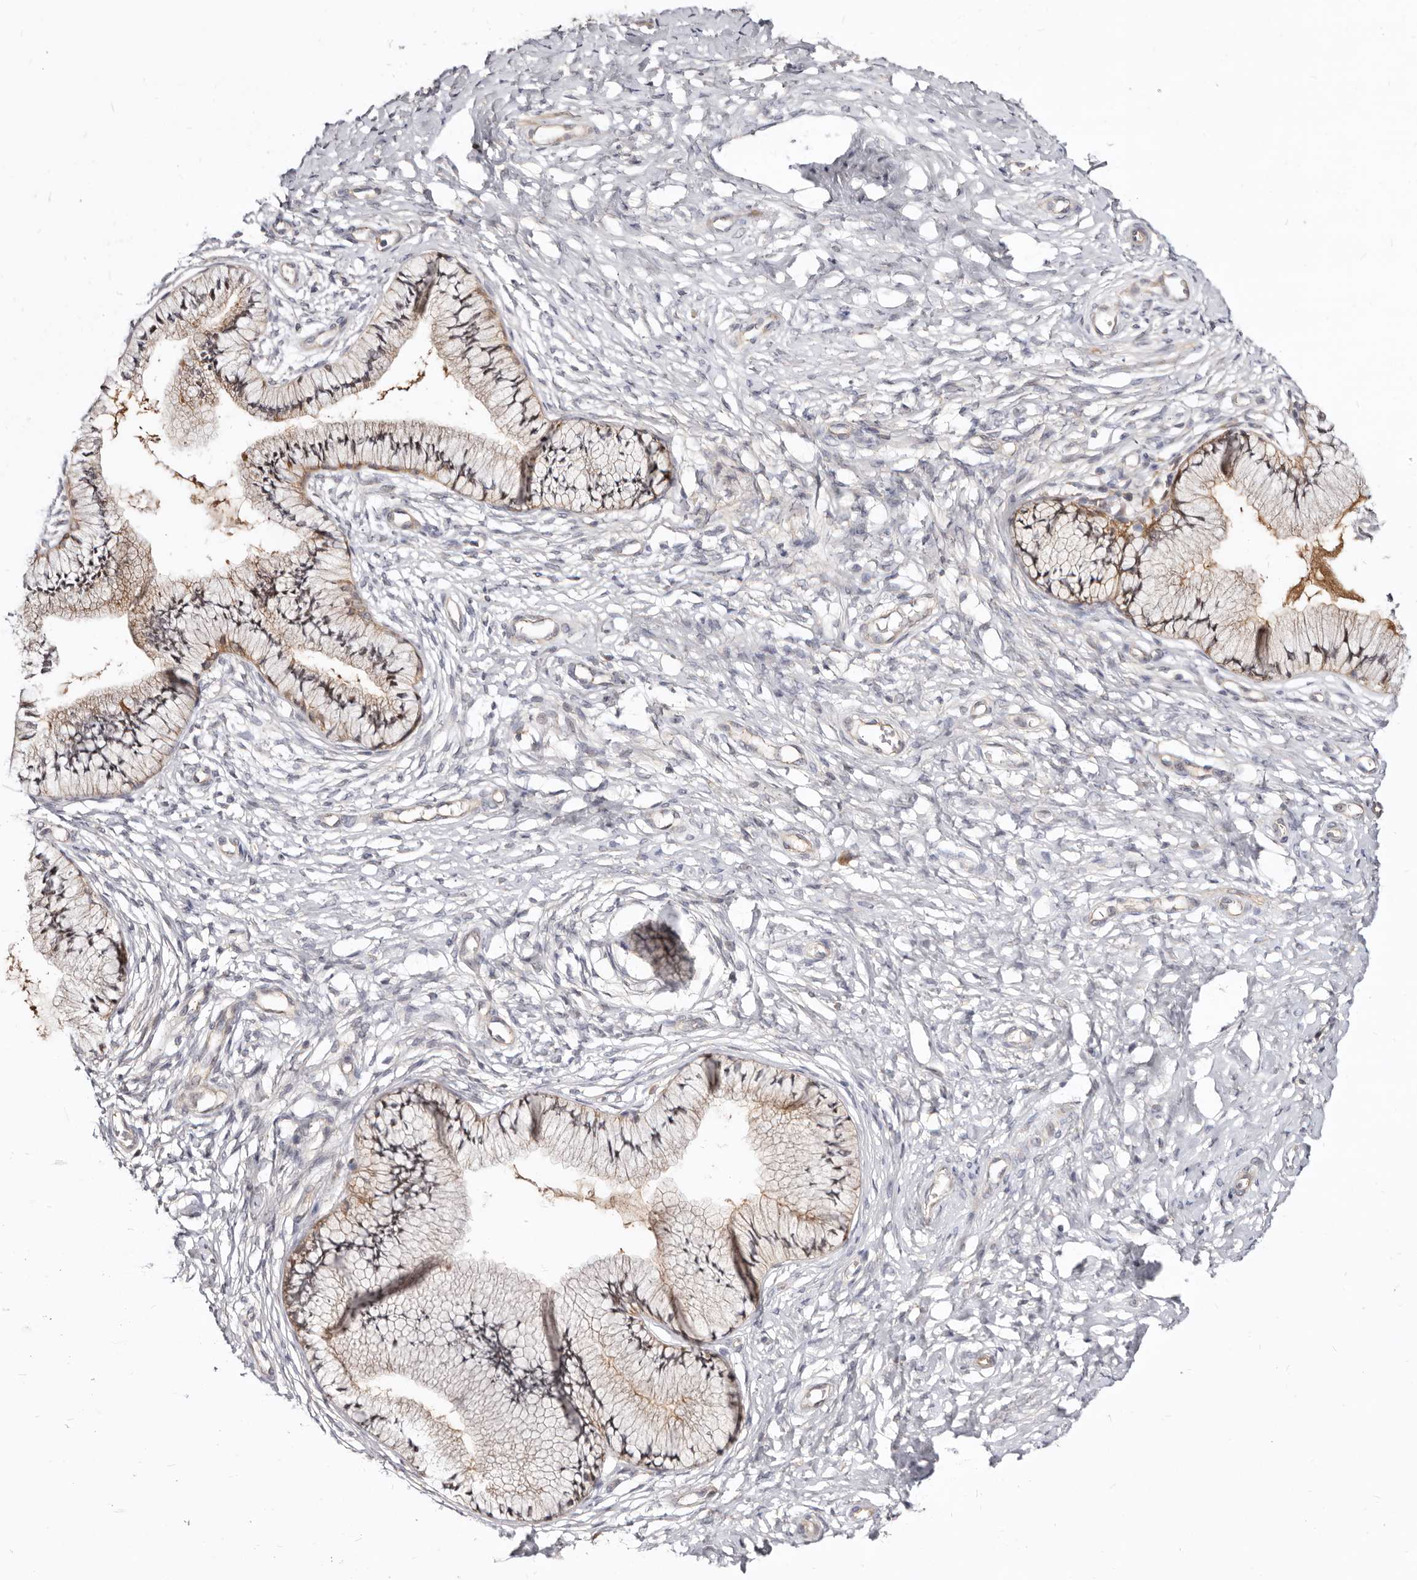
{"staining": {"intensity": "moderate", "quantity": "25%-75%", "location": "cytoplasmic/membranous"}, "tissue": "cervix", "cell_type": "Glandular cells", "image_type": "normal", "snomed": [{"axis": "morphology", "description": "Normal tissue, NOS"}, {"axis": "topography", "description": "Cervix"}], "caption": "Immunohistochemistry (IHC) histopathology image of unremarkable cervix: human cervix stained using immunohistochemistry demonstrates medium levels of moderate protein expression localized specifically in the cytoplasmic/membranous of glandular cells, appearing as a cytoplasmic/membranous brown color.", "gene": "GPATCH4", "patient": {"sex": "female", "age": 36}}